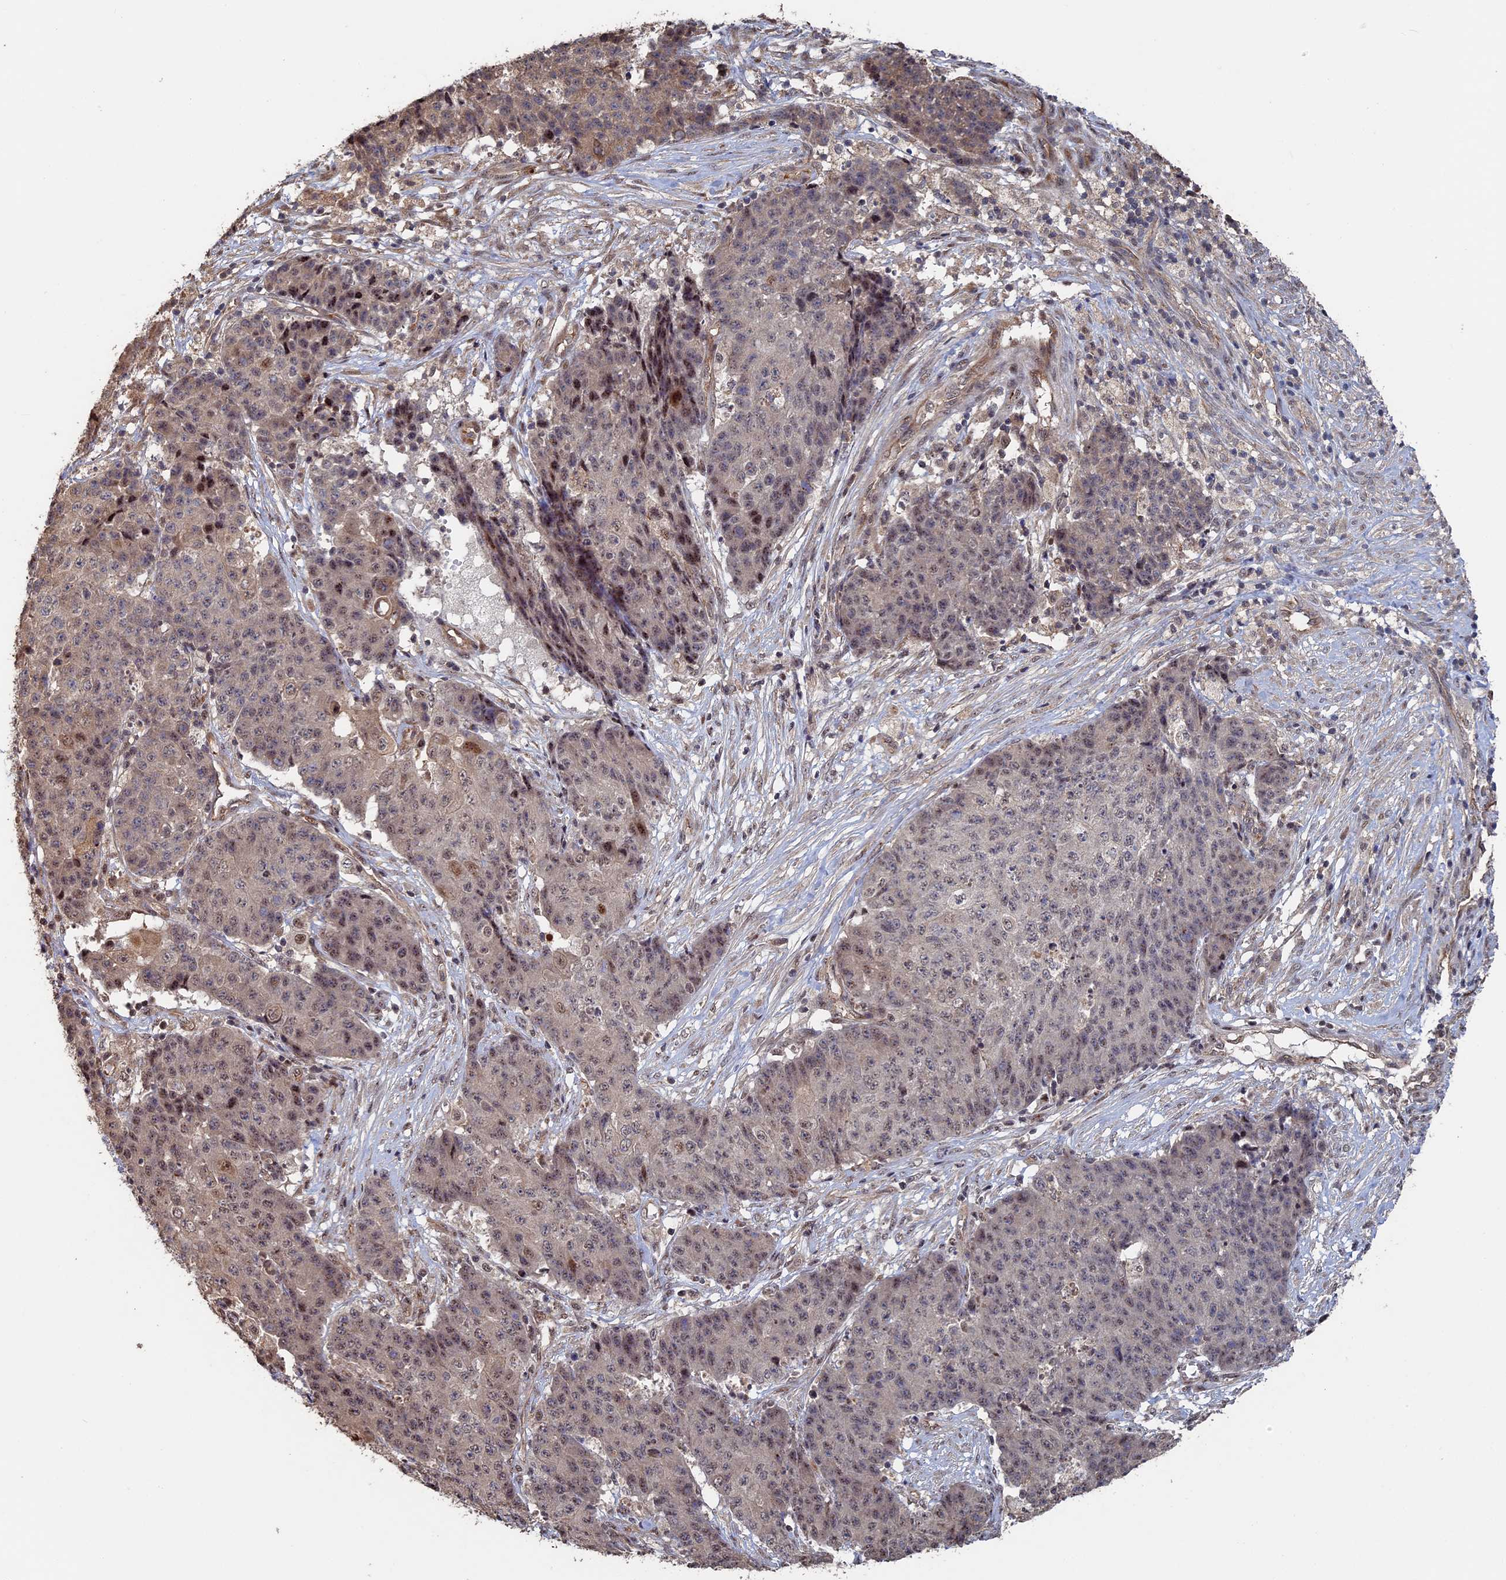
{"staining": {"intensity": "moderate", "quantity": ">75%", "location": "nuclear"}, "tissue": "ovarian cancer", "cell_type": "Tumor cells", "image_type": "cancer", "snomed": [{"axis": "morphology", "description": "Carcinoma, endometroid"}, {"axis": "topography", "description": "Ovary"}], "caption": "Immunohistochemistry micrograph of human ovarian cancer stained for a protein (brown), which exhibits medium levels of moderate nuclear staining in approximately >75% of tumor cells.", "gene": "KIAA1328", "patient": {"sex": "female", "age": 42}}